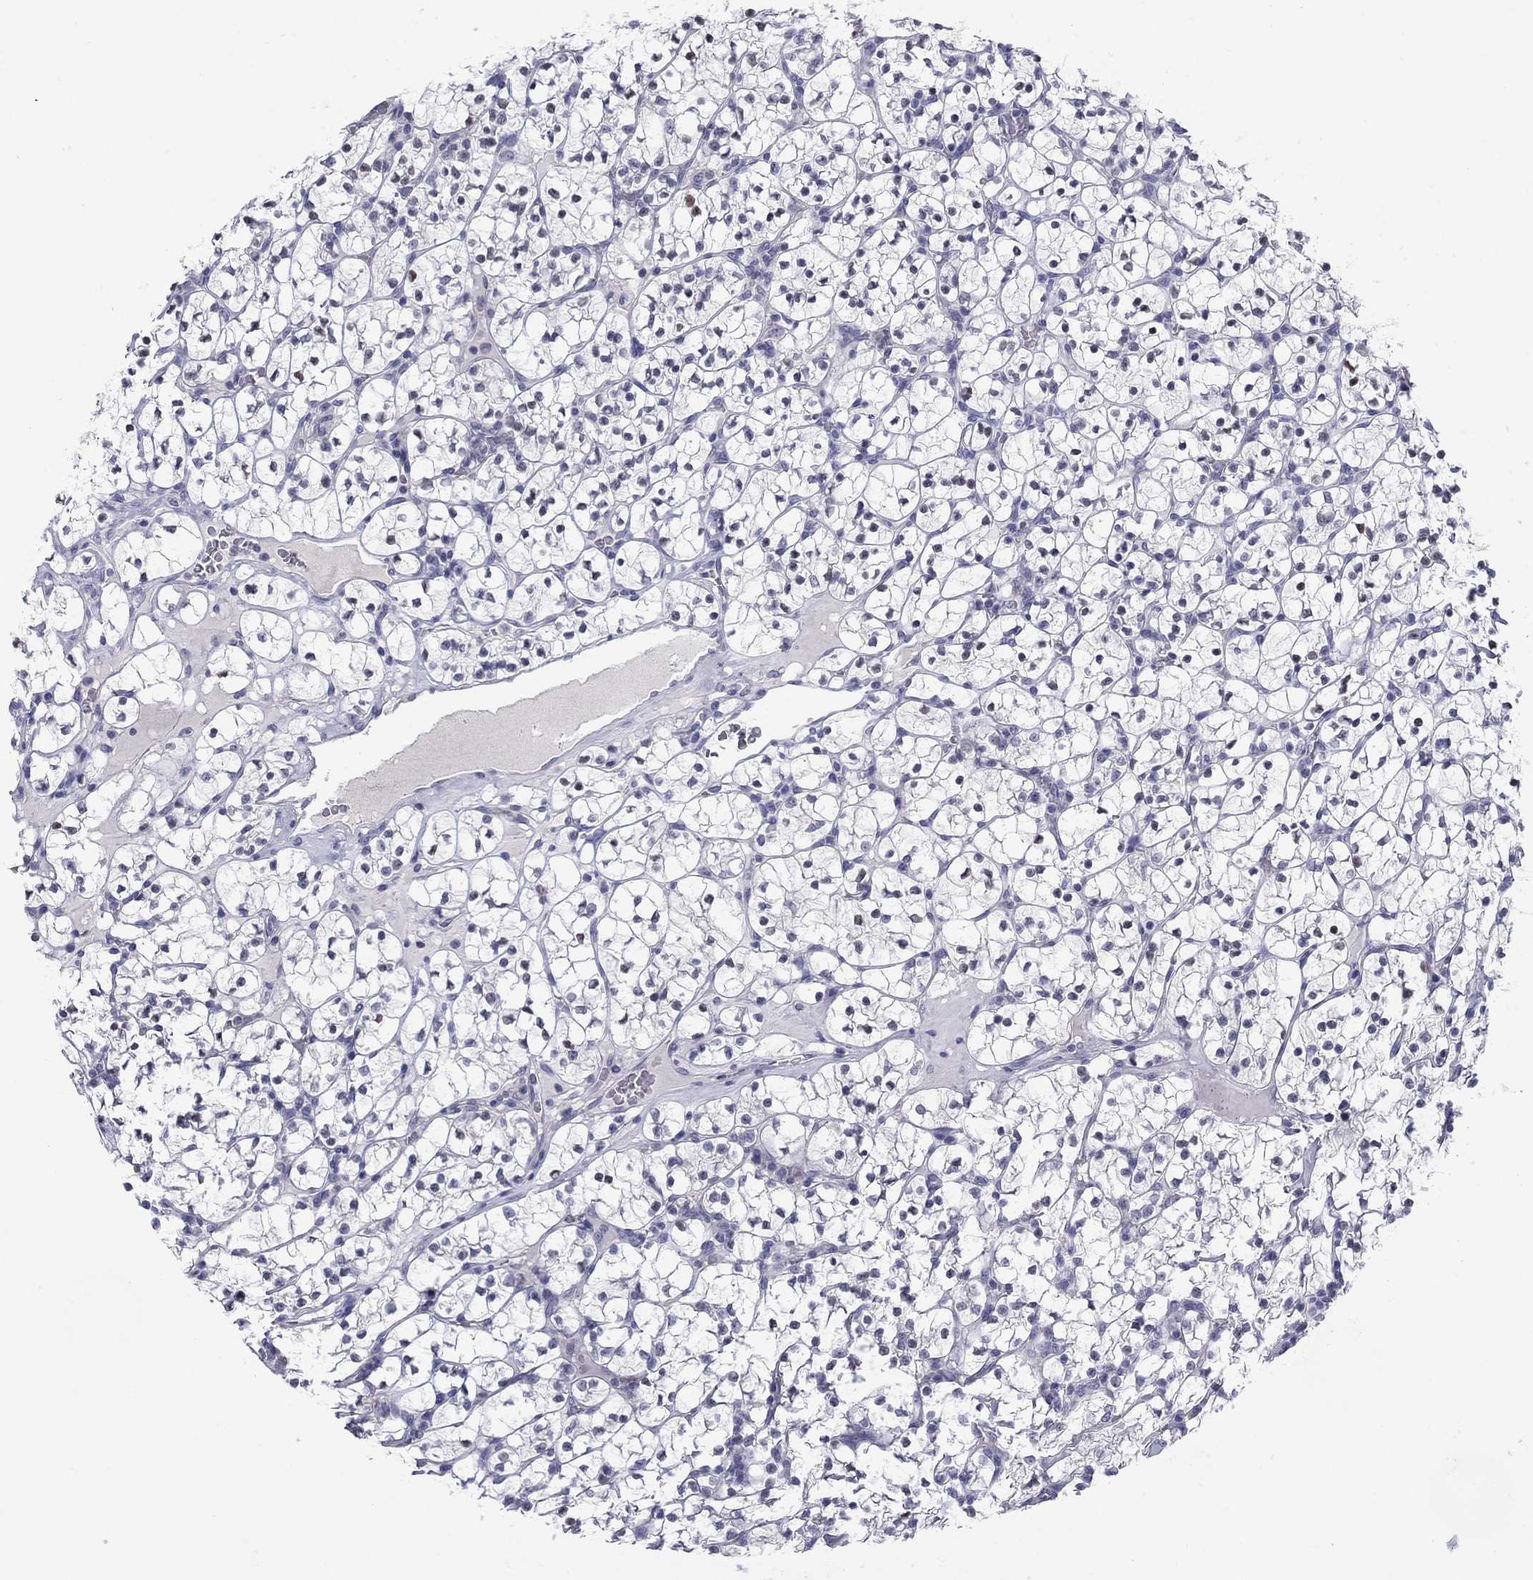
{"staining": {"intensity": "negative", "quantity": "none", "location": "none"}, "tissue": "renal cancer", "cell_type": "Tumor cells", "image_type": "cancer", "snomed": [{"axis": "morphology", "description": "Adenocarcinoma, NOS"}, {"axis": "topography", "description": "Kidney"}], "caption": "There is no significant expression in tumor cells of renal cancer. The staining is performed using DAB (3,3'-diaminobenzidine) brown chromogen with nuclei counter-stained in using hematoxylin.", "gene": "CACNA1A", "patient": {"sex": "female", "age": 89}}